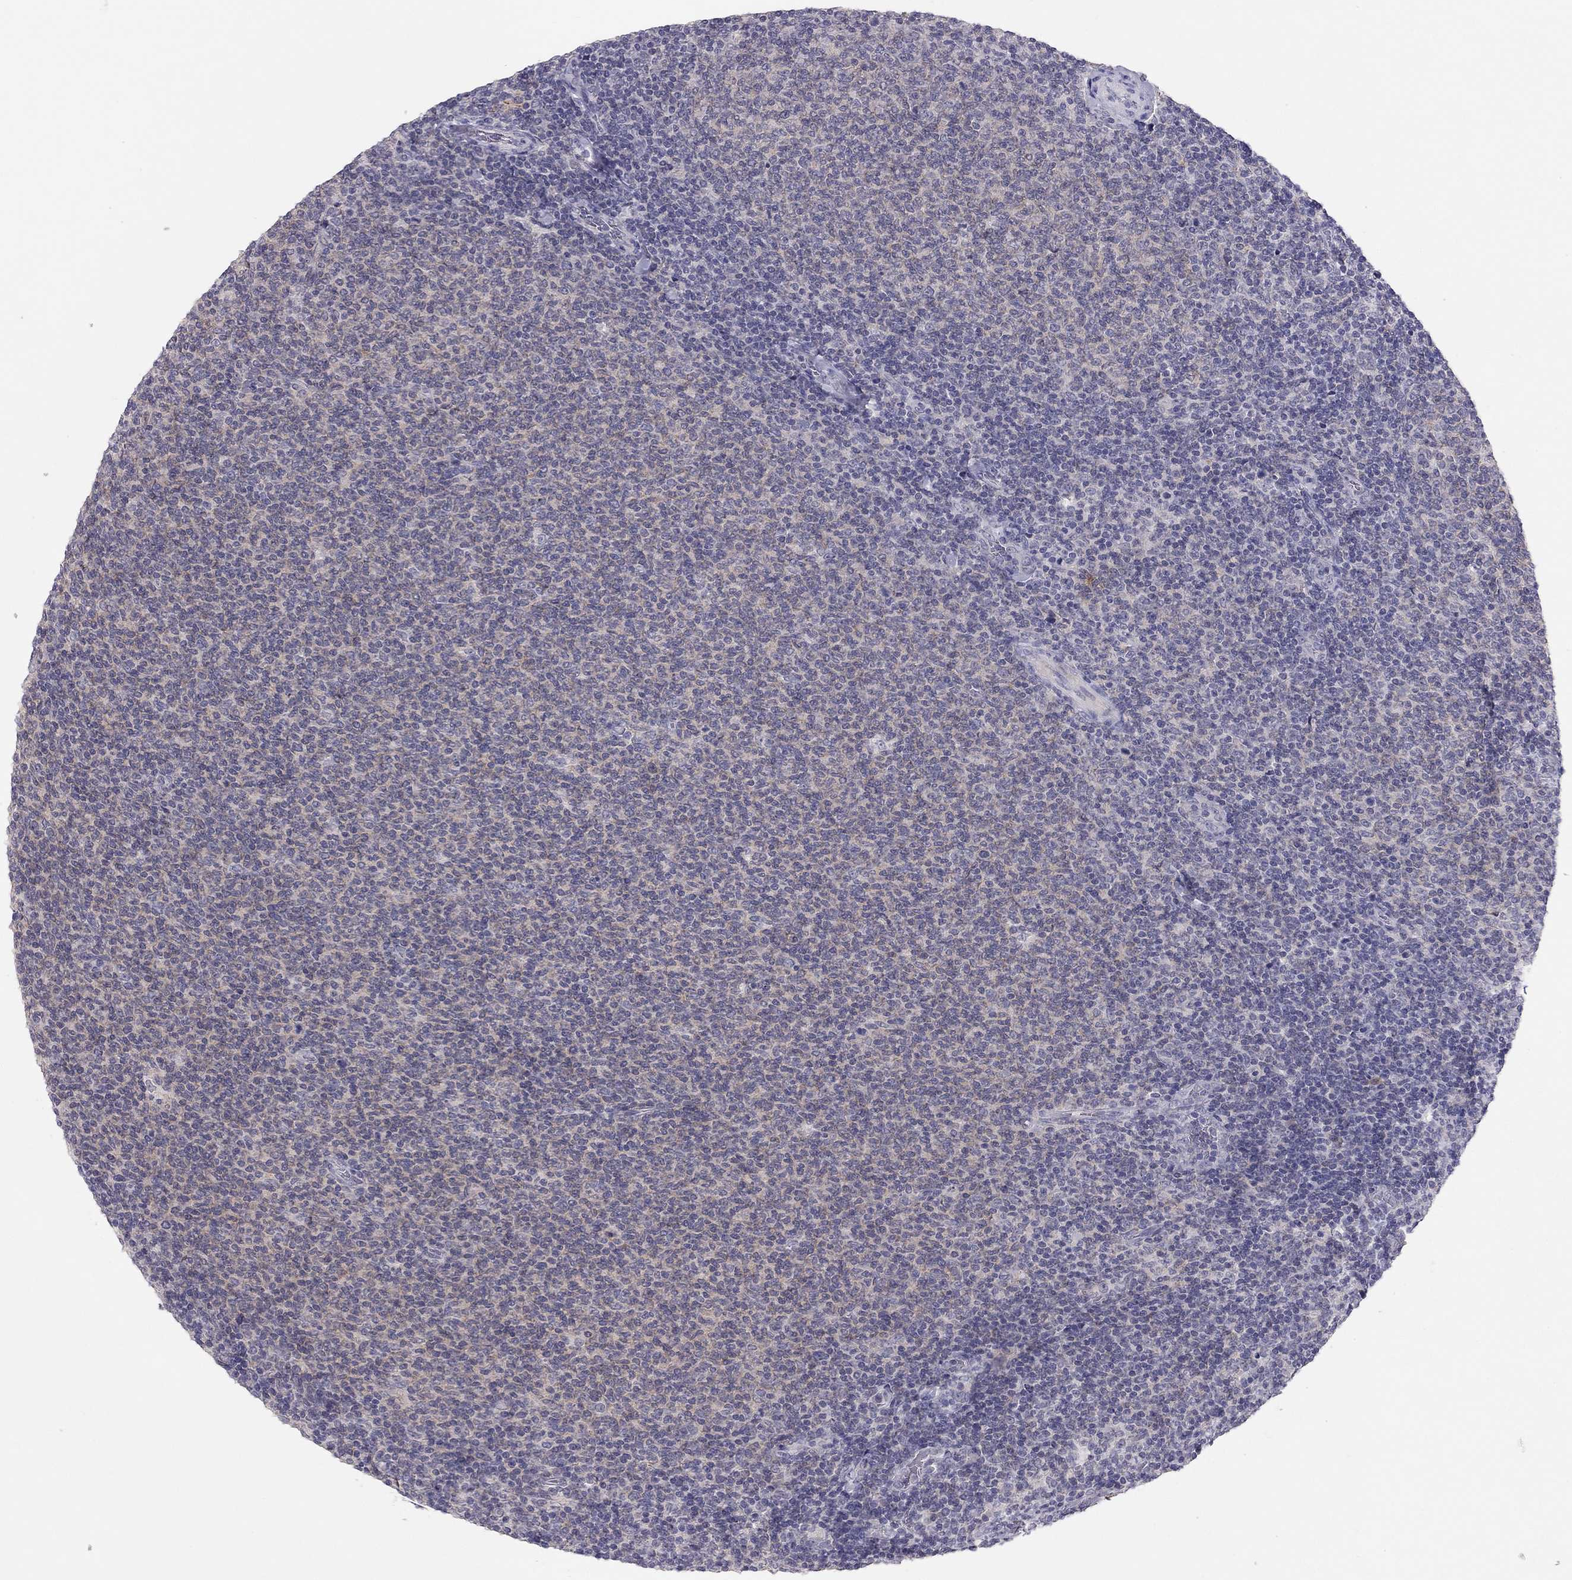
{"staining": {"intensity": "negative", "quantity": "none", "location": "none"}, "tissue": "lymphoma", "cell_type": "Tumor cells", "image_type": "cancer", "snomed": [{"axis": "morphology", "description": "Malignant lymphoma, non-Hodgkin's type, Low grade"}, {"axis": "topography", "description": "Lymph node"}], "caption": "DAB (3,3'-diaminobenzidine) immunohistochemical staining of lymphoma displays no significant expression in tumor cells.", "gene": "ADORA2A", "patient": {"sex": "male", "age": 52}}